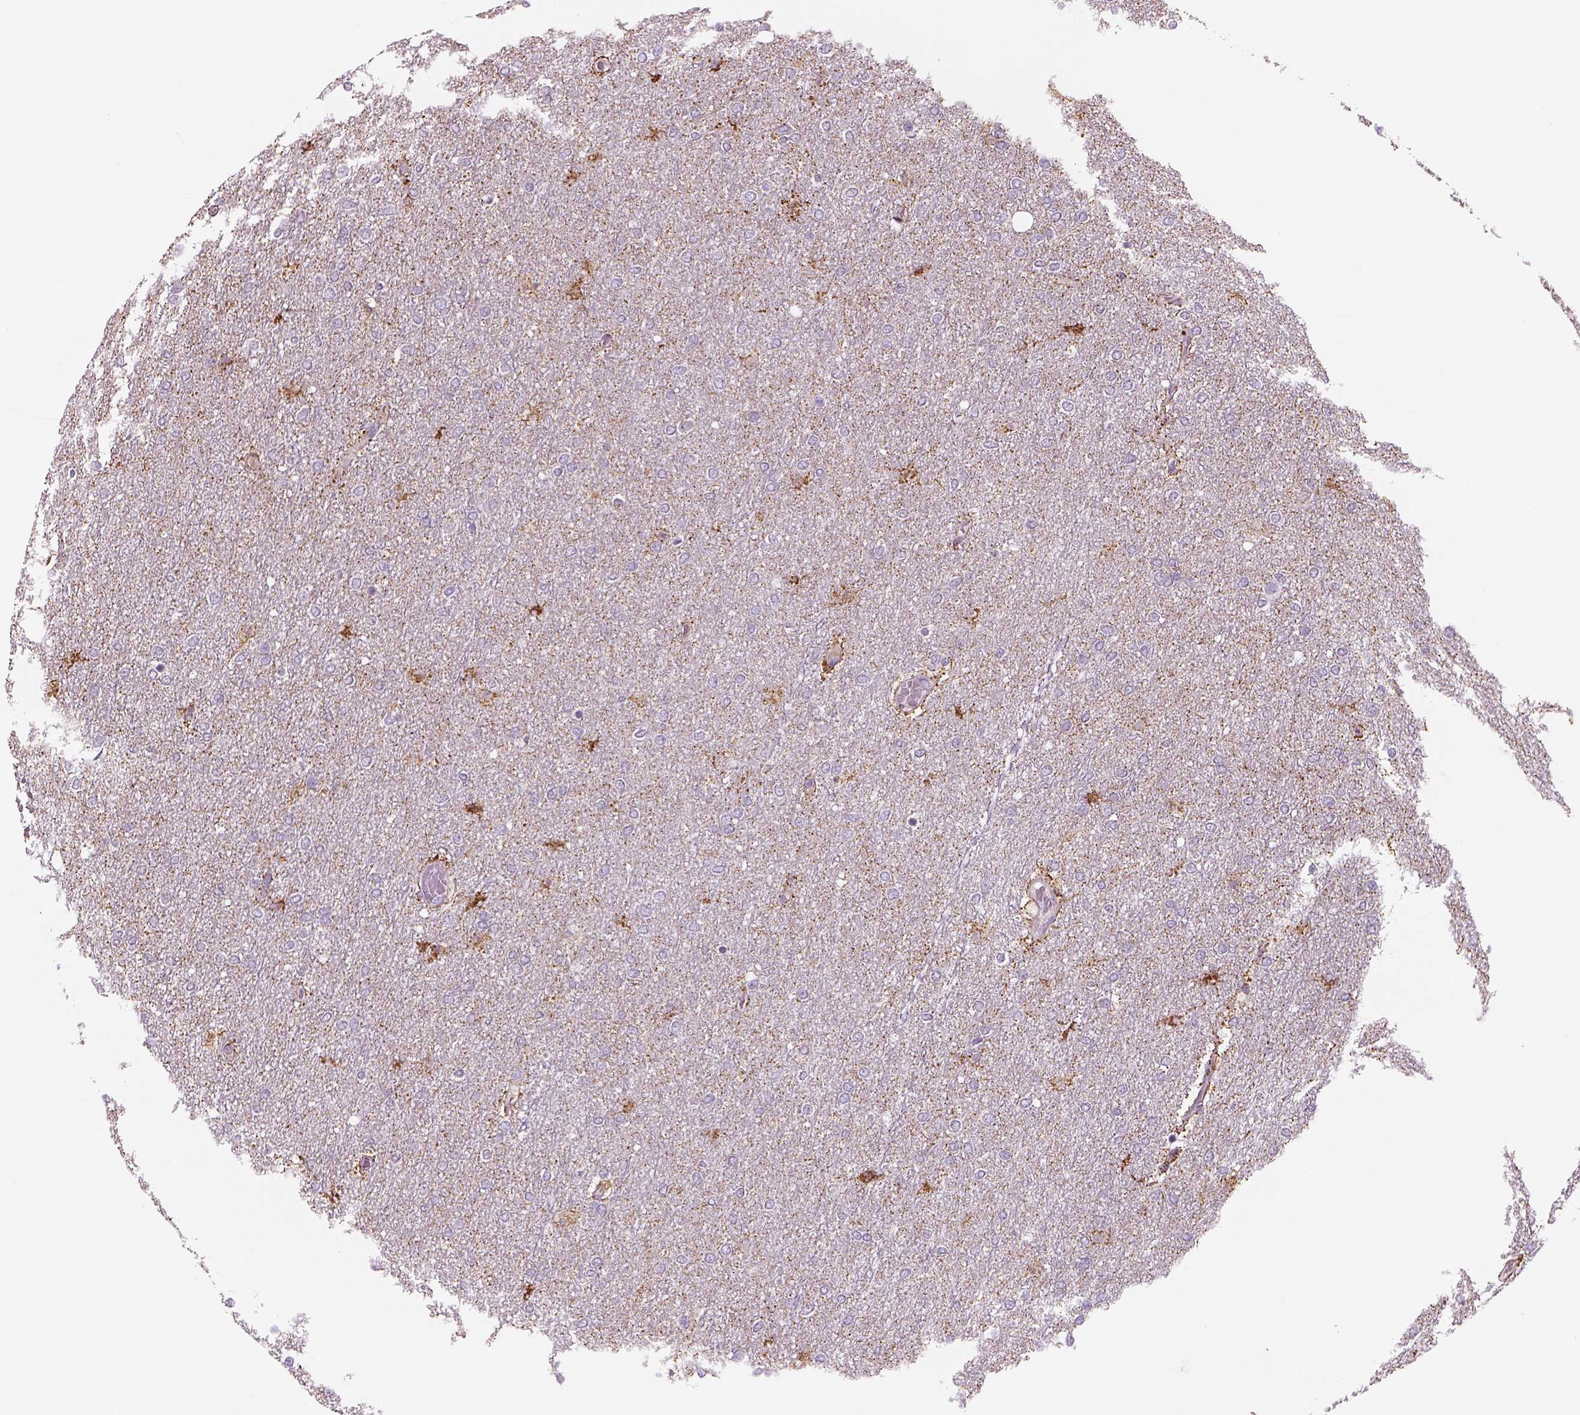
{"staining": {"intensity": "negative", "quantity": "none", "location": "none"}, "tissue": "glioma", "cell_type": "Tumor cells", "image_type": "cancer", "snomed": [{"axis": "morphology", "description": "Glioma, malignant, High grade"}, {"axis": "topography", "description": "Brain"}], "caption": "Immunohistochemical staining of malignant high-grade glioma shows no significant staining in tumor cells.", "gene": "KCNMB4", "patient": {"sex": "female", "age": 61}}